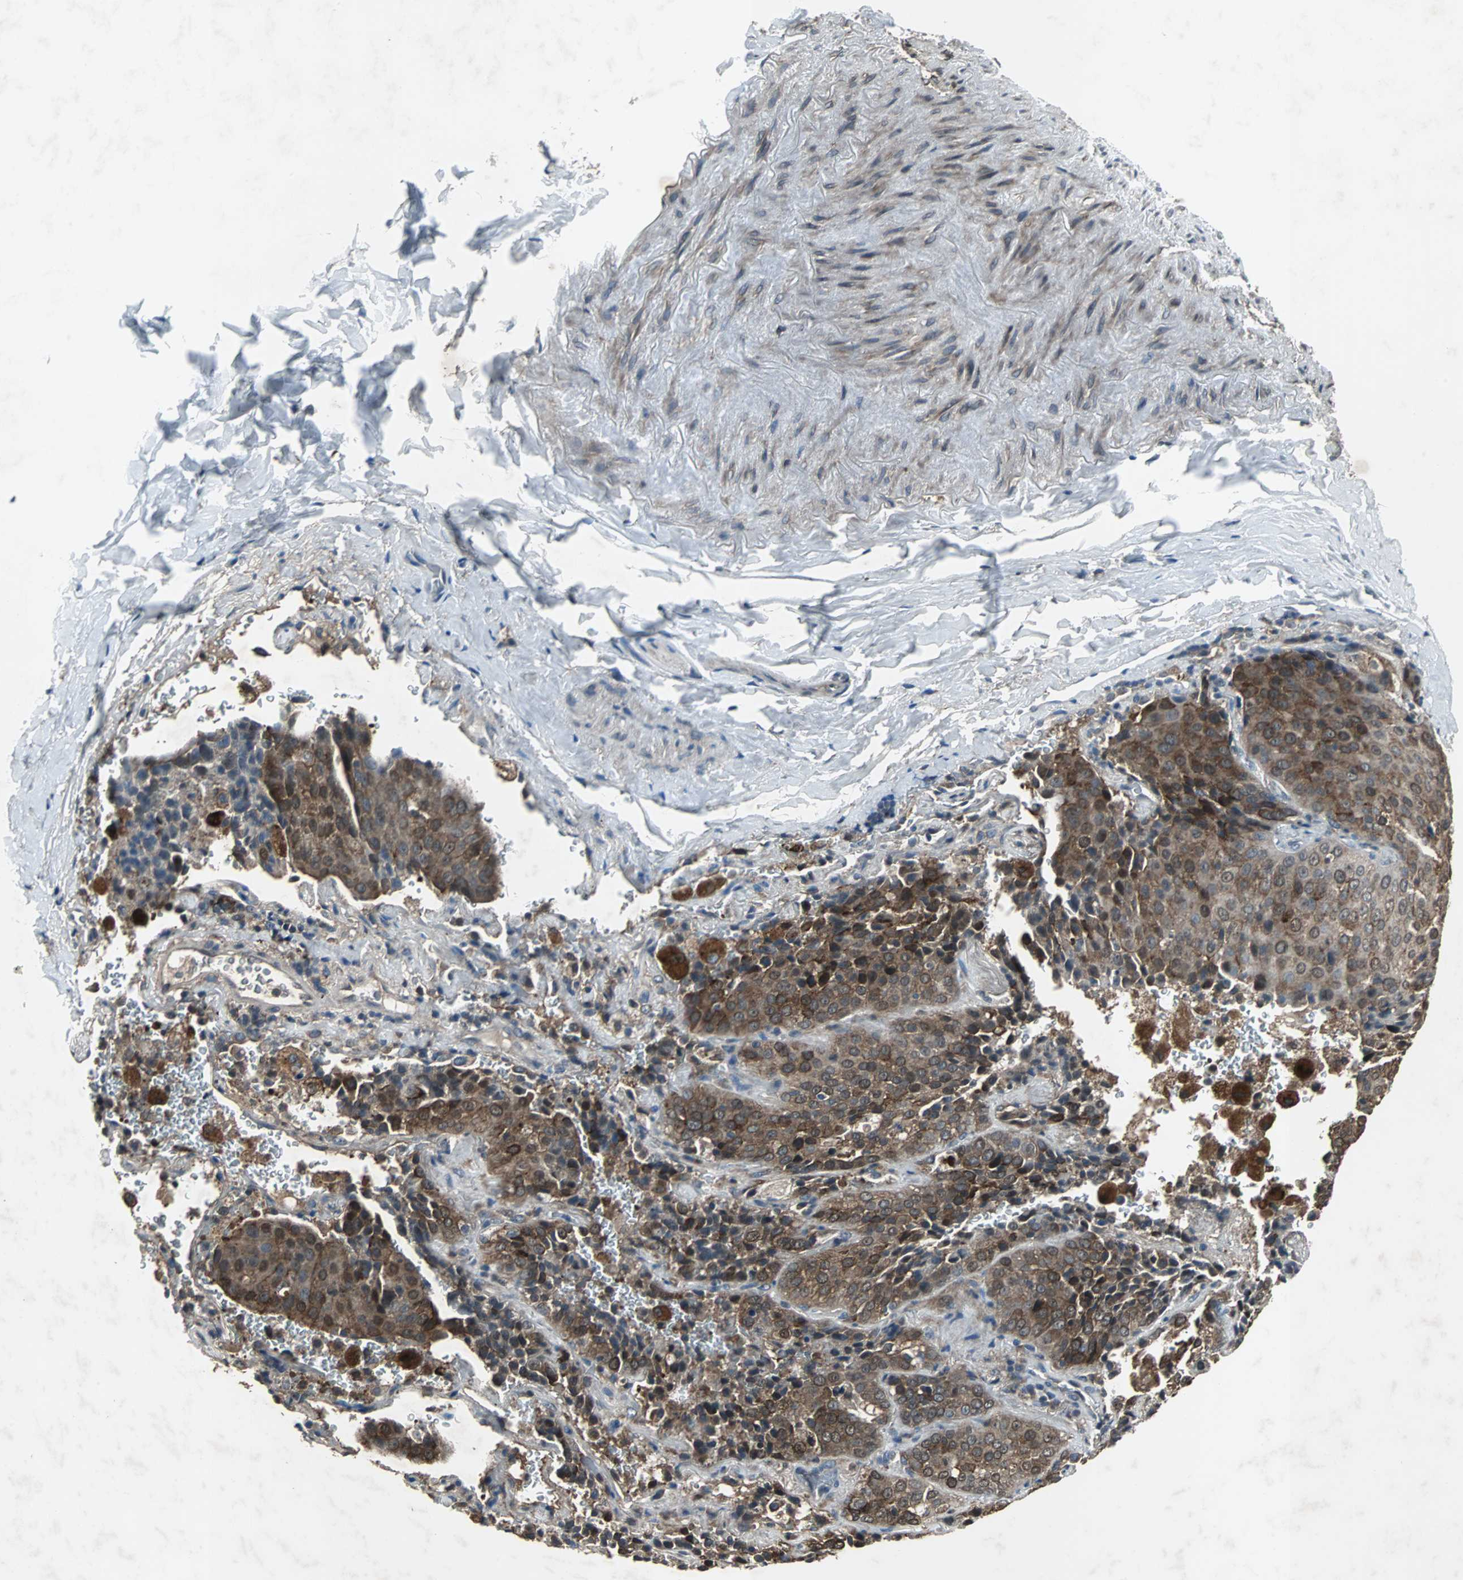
{"staining": {"intensity": "moderate", "quantity": ">75%", "location": "cytoplasmic/membranous"}, "tissue": "lung cancer", "cell_type": "Tumor cells", "image_type": "cancer", "snomed": [{"axis": "morphology", "description": "Squamous cell carcinoma, NOS"}, {"axis": "topography", "description": "Lung"}], "caption": "Lung cancer was stained to show a protein in brown. There is medium levels of moderate cytoplasmic/membranous positivity in approximately >75% of tumor cells.", "gene": "SOS1", "patient": {"sex": "male", "age": 54}}